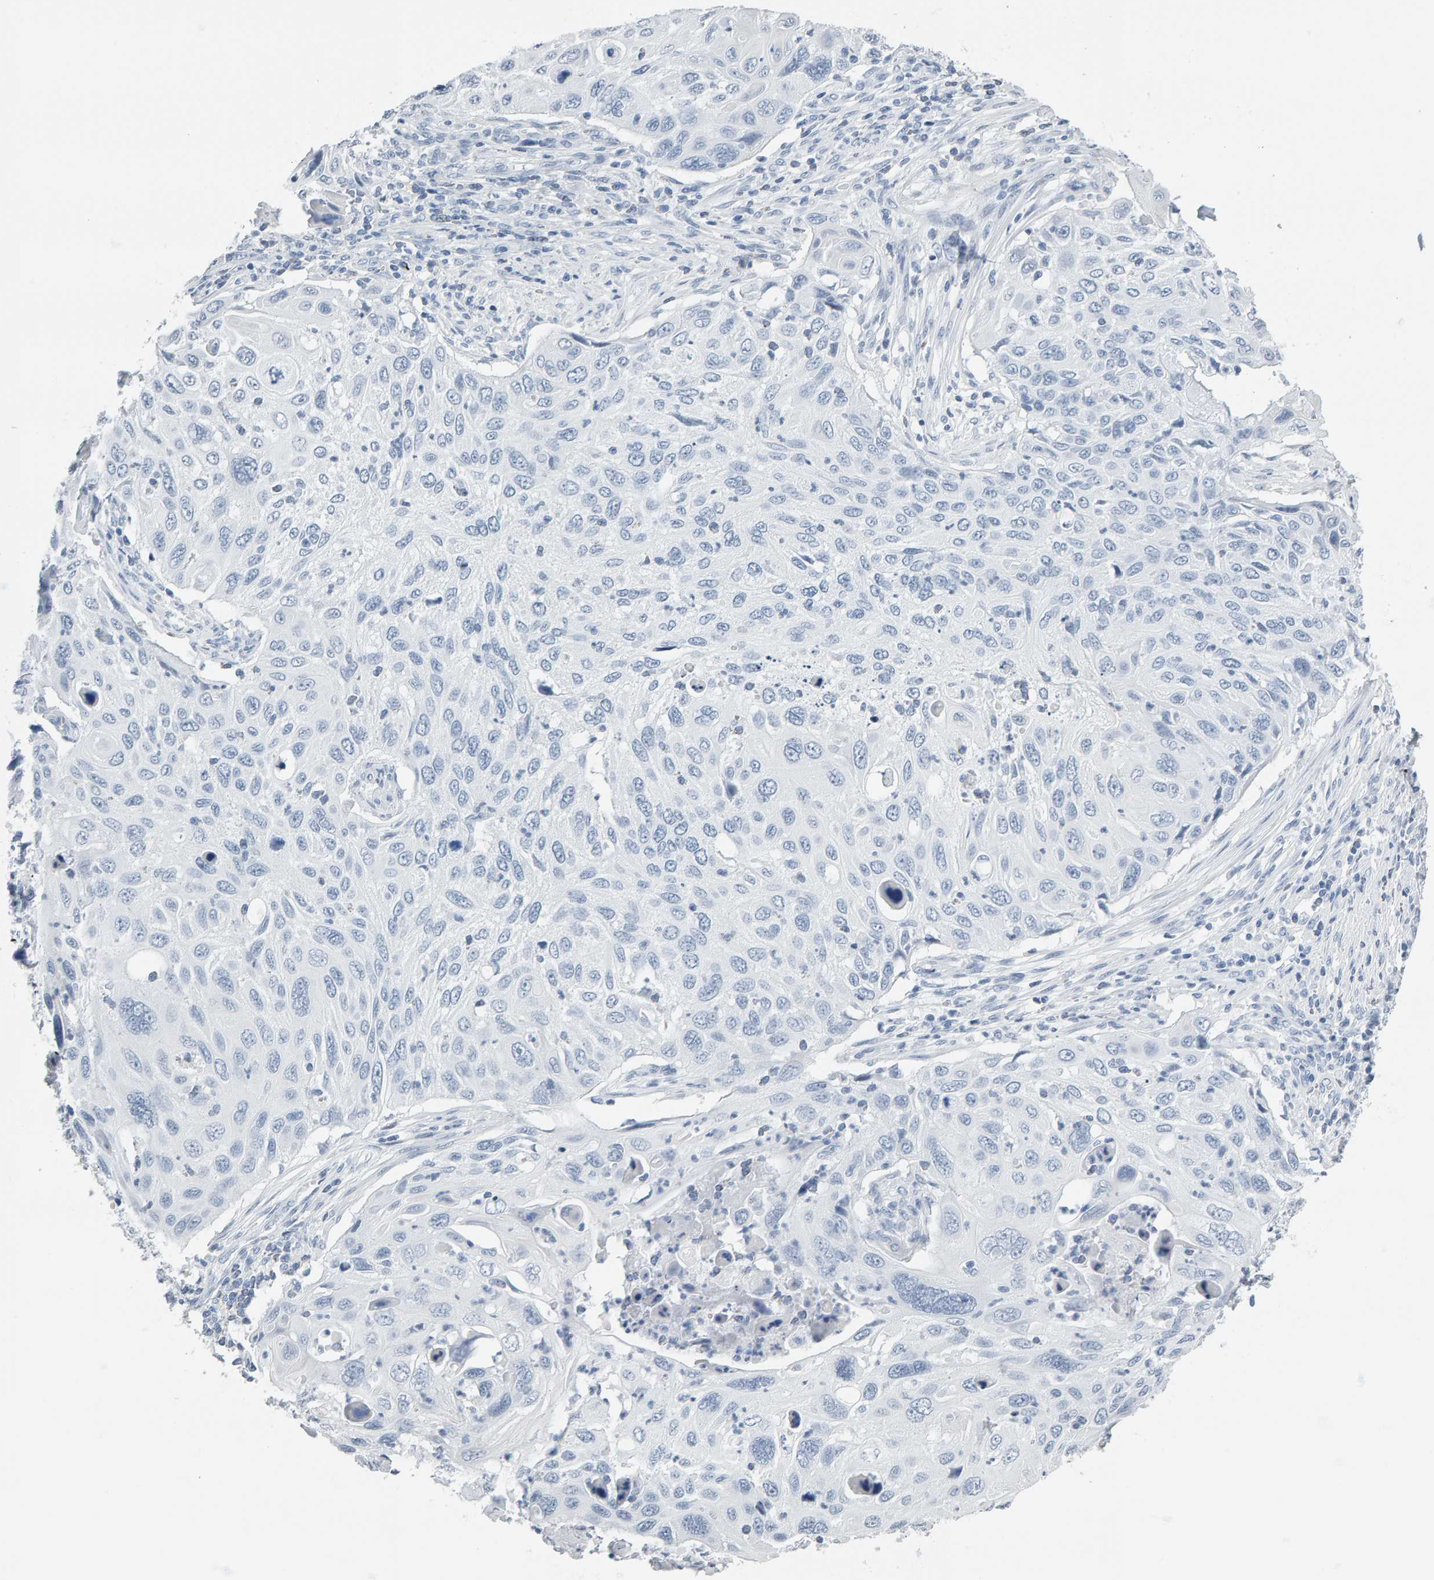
{"staining": {"intensity": "negative", "quantity": "none", "location": "none"}, "tissue": "cervical cancer", "cell_type": "Tumor cells", "image_type": "cancer", "snomed": [{"axis": "morphology", "description": "Squamous cell carcinoma, NOS"}, {"axis": "topography", "description": "Cervix"}], "caption": "High power microscopy micrograph of an IHC histopathology image of squamous cell carcinoma (cervical), revealing no significant positivity in tumor cells.", "gene": "SPACA3", "patient": {"sex": "female", "age": 70}}